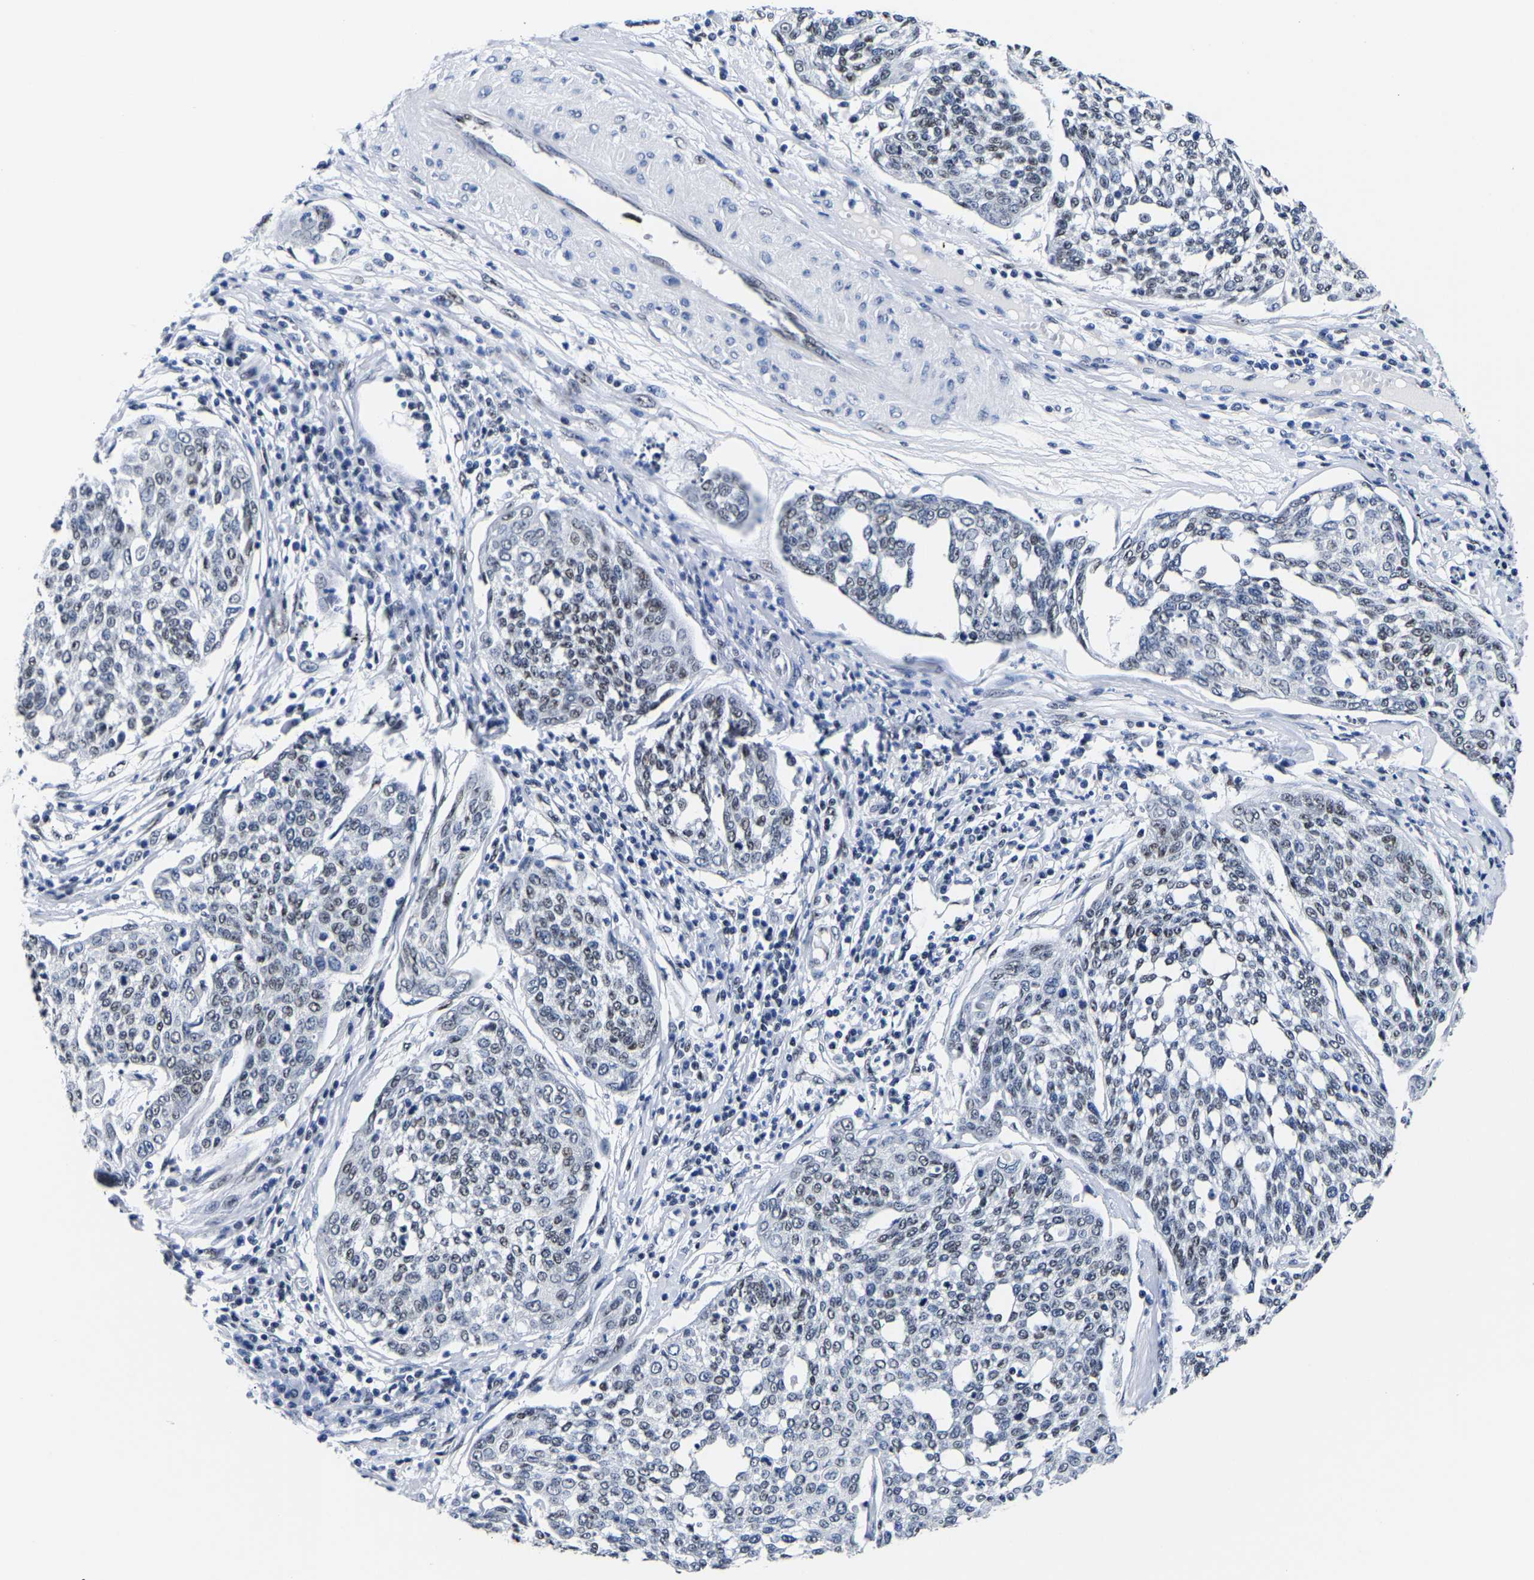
{"staining": {"intensity": "weak", "quantity": "<25%", "location": "nuclear"}, "tissue": "cervical cancer", "cell_type": "Tumor cells", "image_type": "cancer", "snomed": [{"axis": "morphology", "description": "Squamous cell carcinoma, NOS"}, {"axis": "topography", "description": "Cervix"}], "caption": "Tumor cells show no significant positivity in cervical squamous cell carcinoma.", "gene": "PTRHD1", "patient": {"sex": "female", "age": 34}}